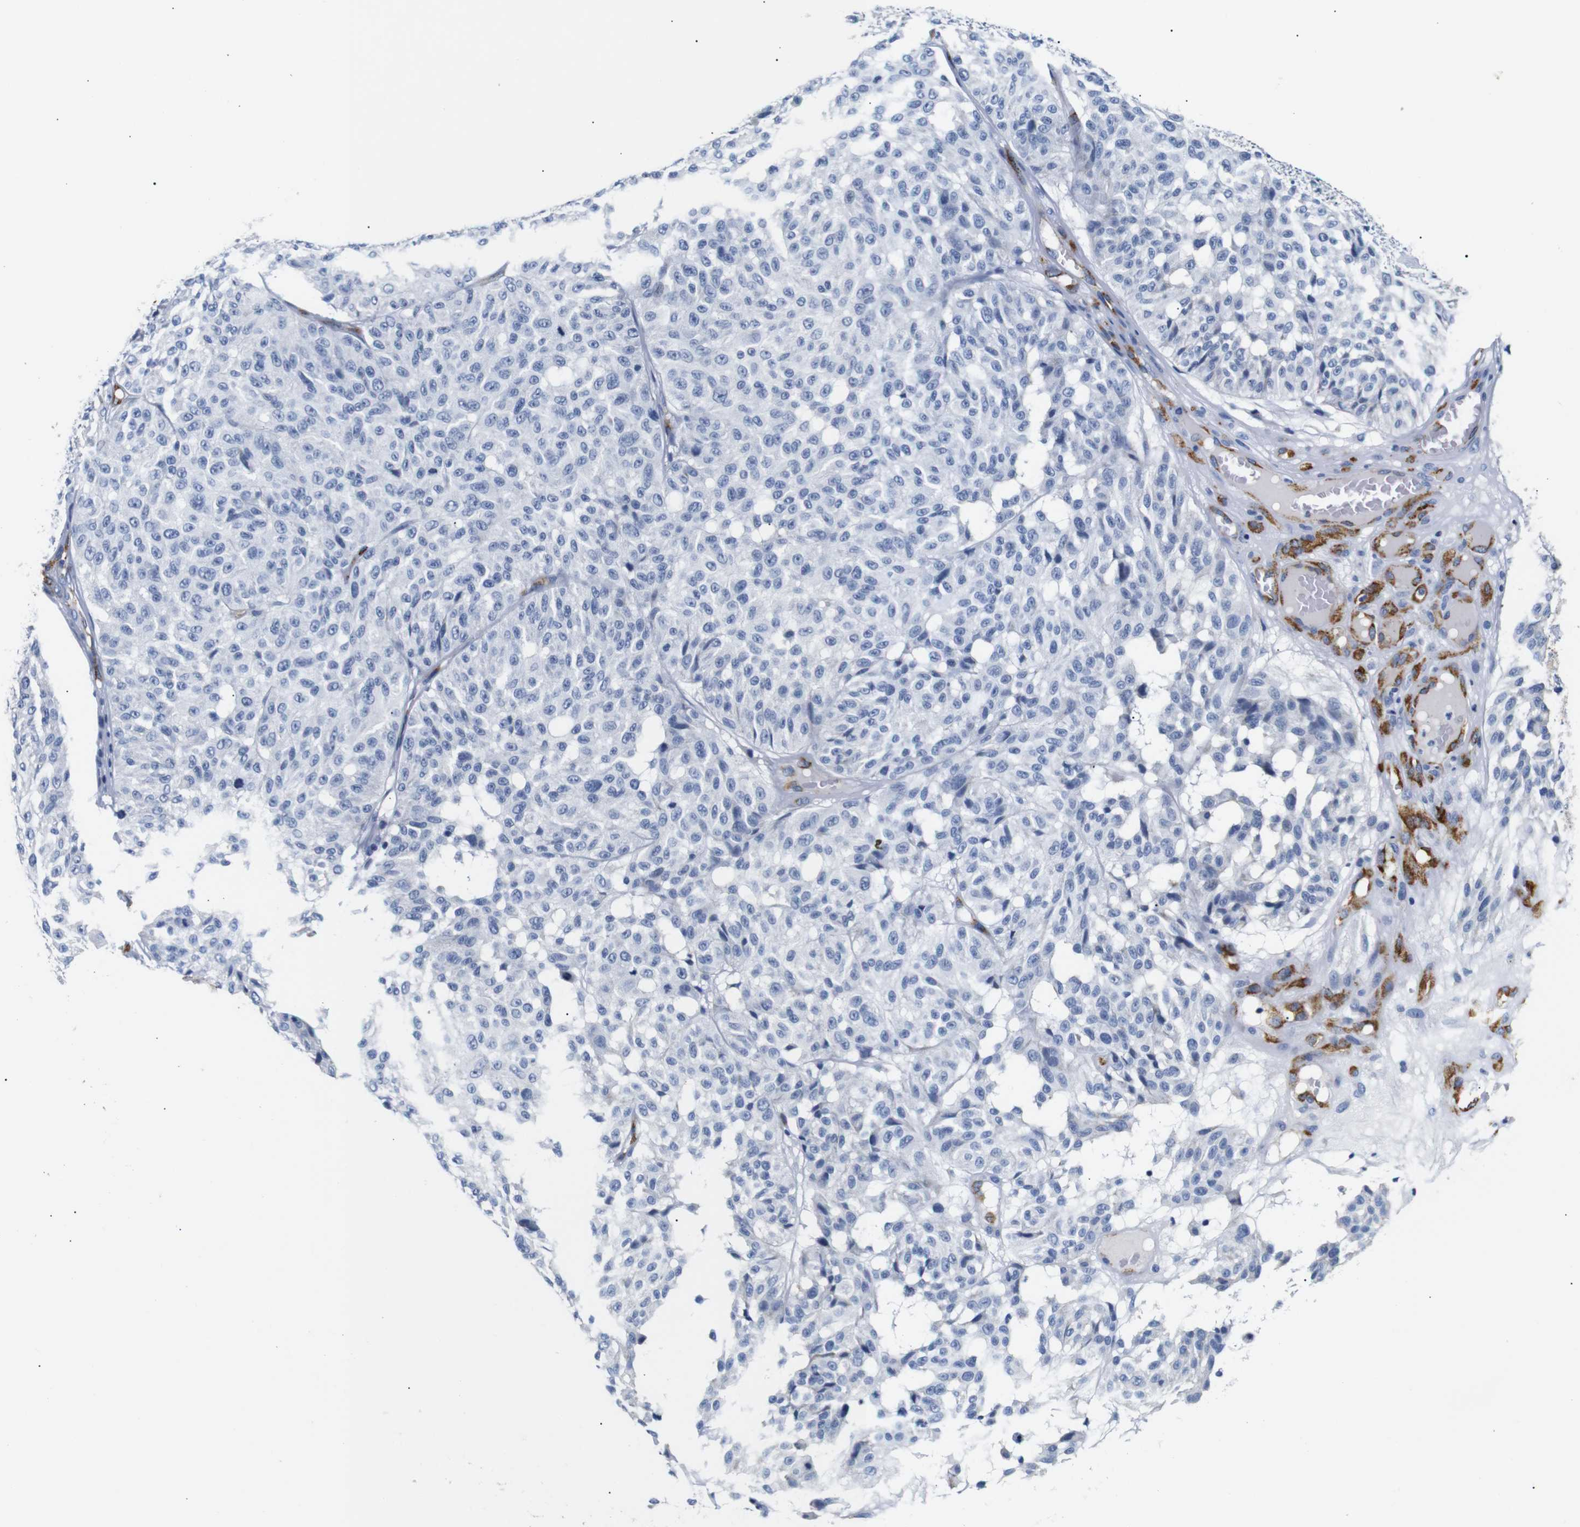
{"staining": {"intensity": "negative", "quantity": "none", "location": "none"}, "tissue": "melanoma", "cell_type": "Tumor cells", "image_type": "cancer", "snomed": [{"axis": "morphology", "description": "Malignant melanoma, NOS"}, {"axis": "topography", "description": "Skin"}], "caption": "Melanoma stained for a protein using IHC reveals no expression tumor cells.", "gene": "MUC4", "patient": {"sex": "female", "age": 46}}